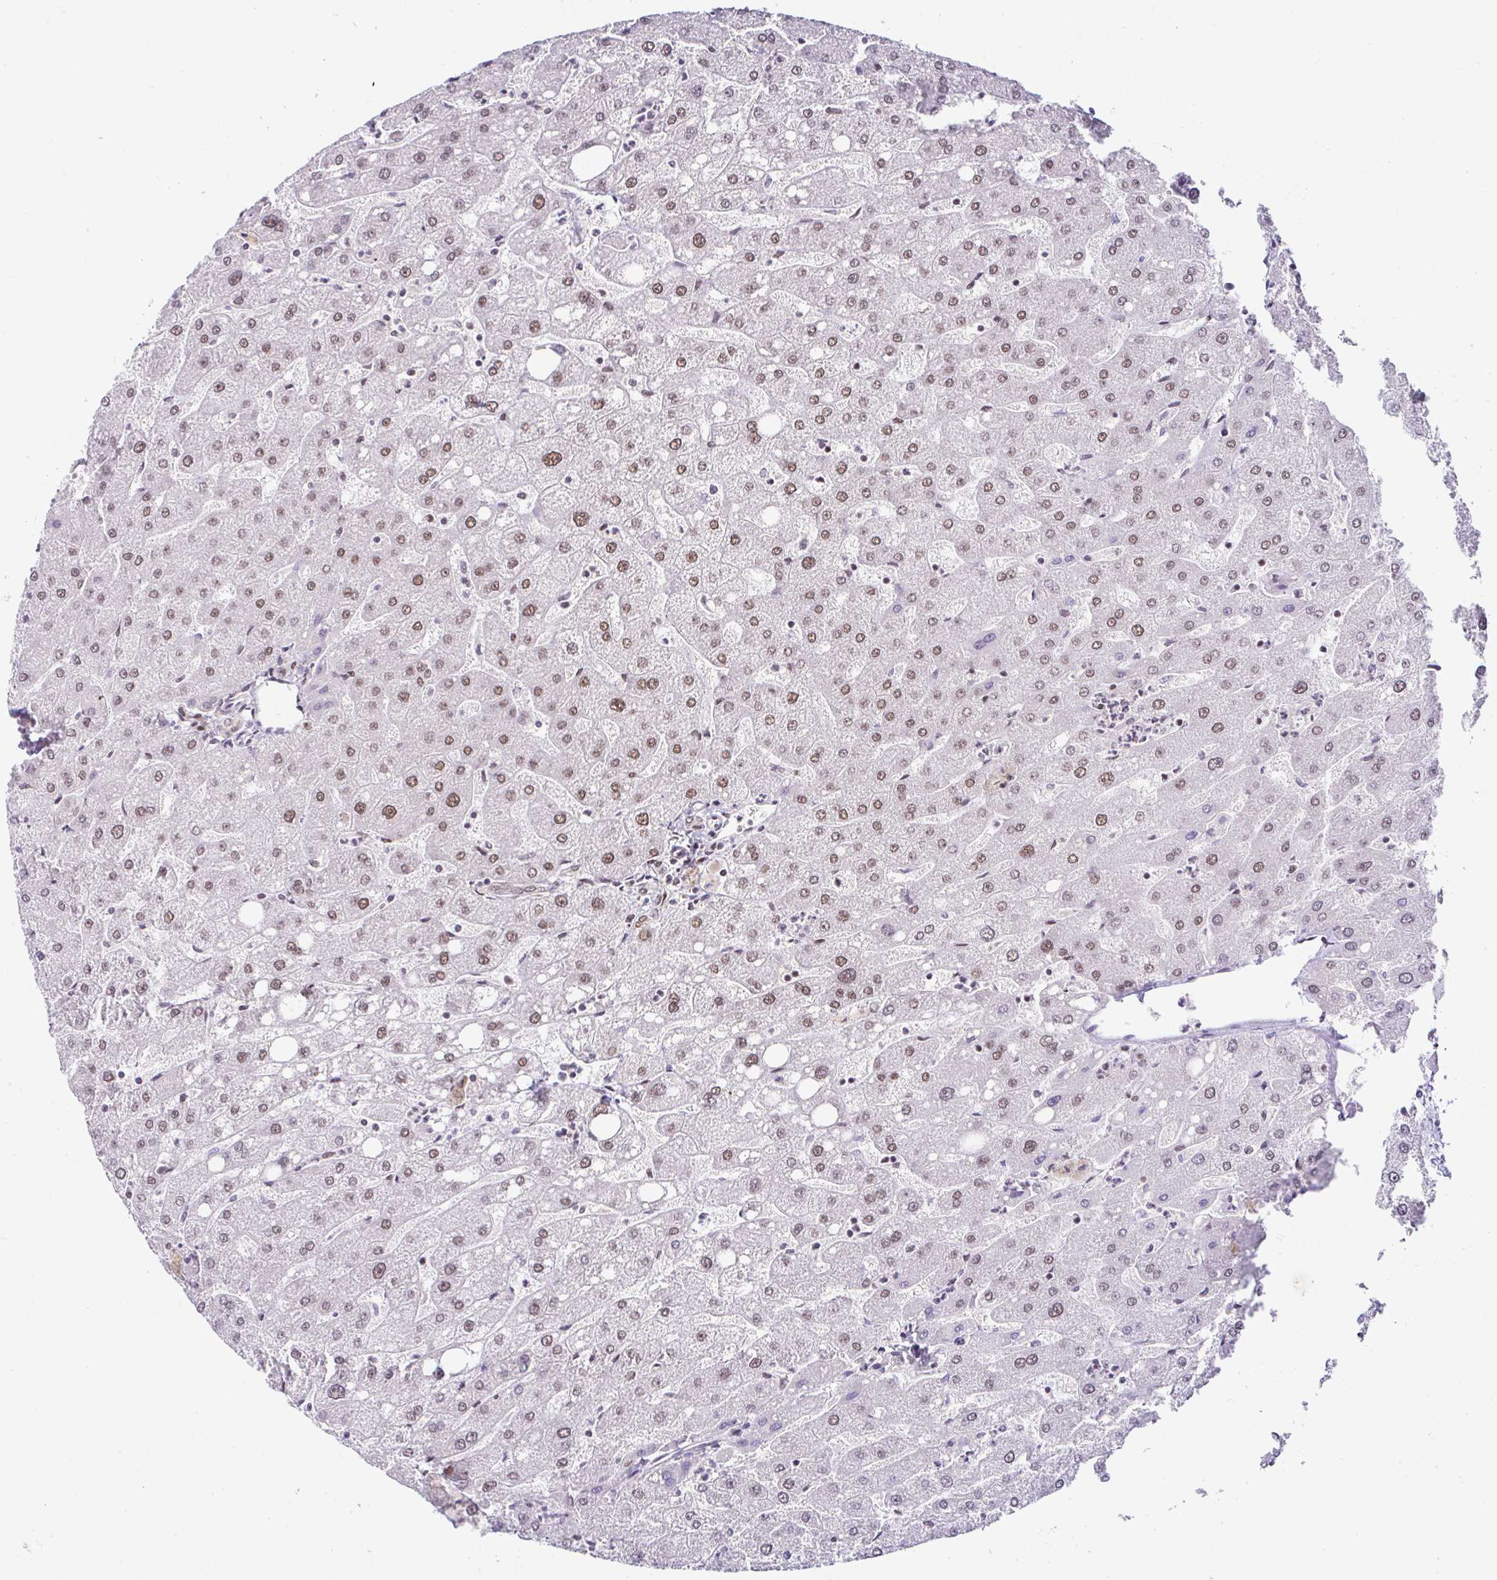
{"staining": {"intensity": "moderate", "quantity": ">75%", "location": "nuclear"}, "tissue": "liver", "cell_type": "Cholangiocytes", "image_type": "normal", "snomed": [{"axis": "morphology", "description": "Normal tissue, NOS"}, {"axis": "topography", "description": "Liver"}], "caption": "Immunohistochemistry (IHC) (DAB) staining of unremarkable liver exhibits moderate nuclear protein staining in approximately >75% of cholangiocytes. Ihc stains the protein of interest in brown and the nuclei are stained blue.", "gene": "PTPN2", "patient": {"sex": "male", "age": 67}}